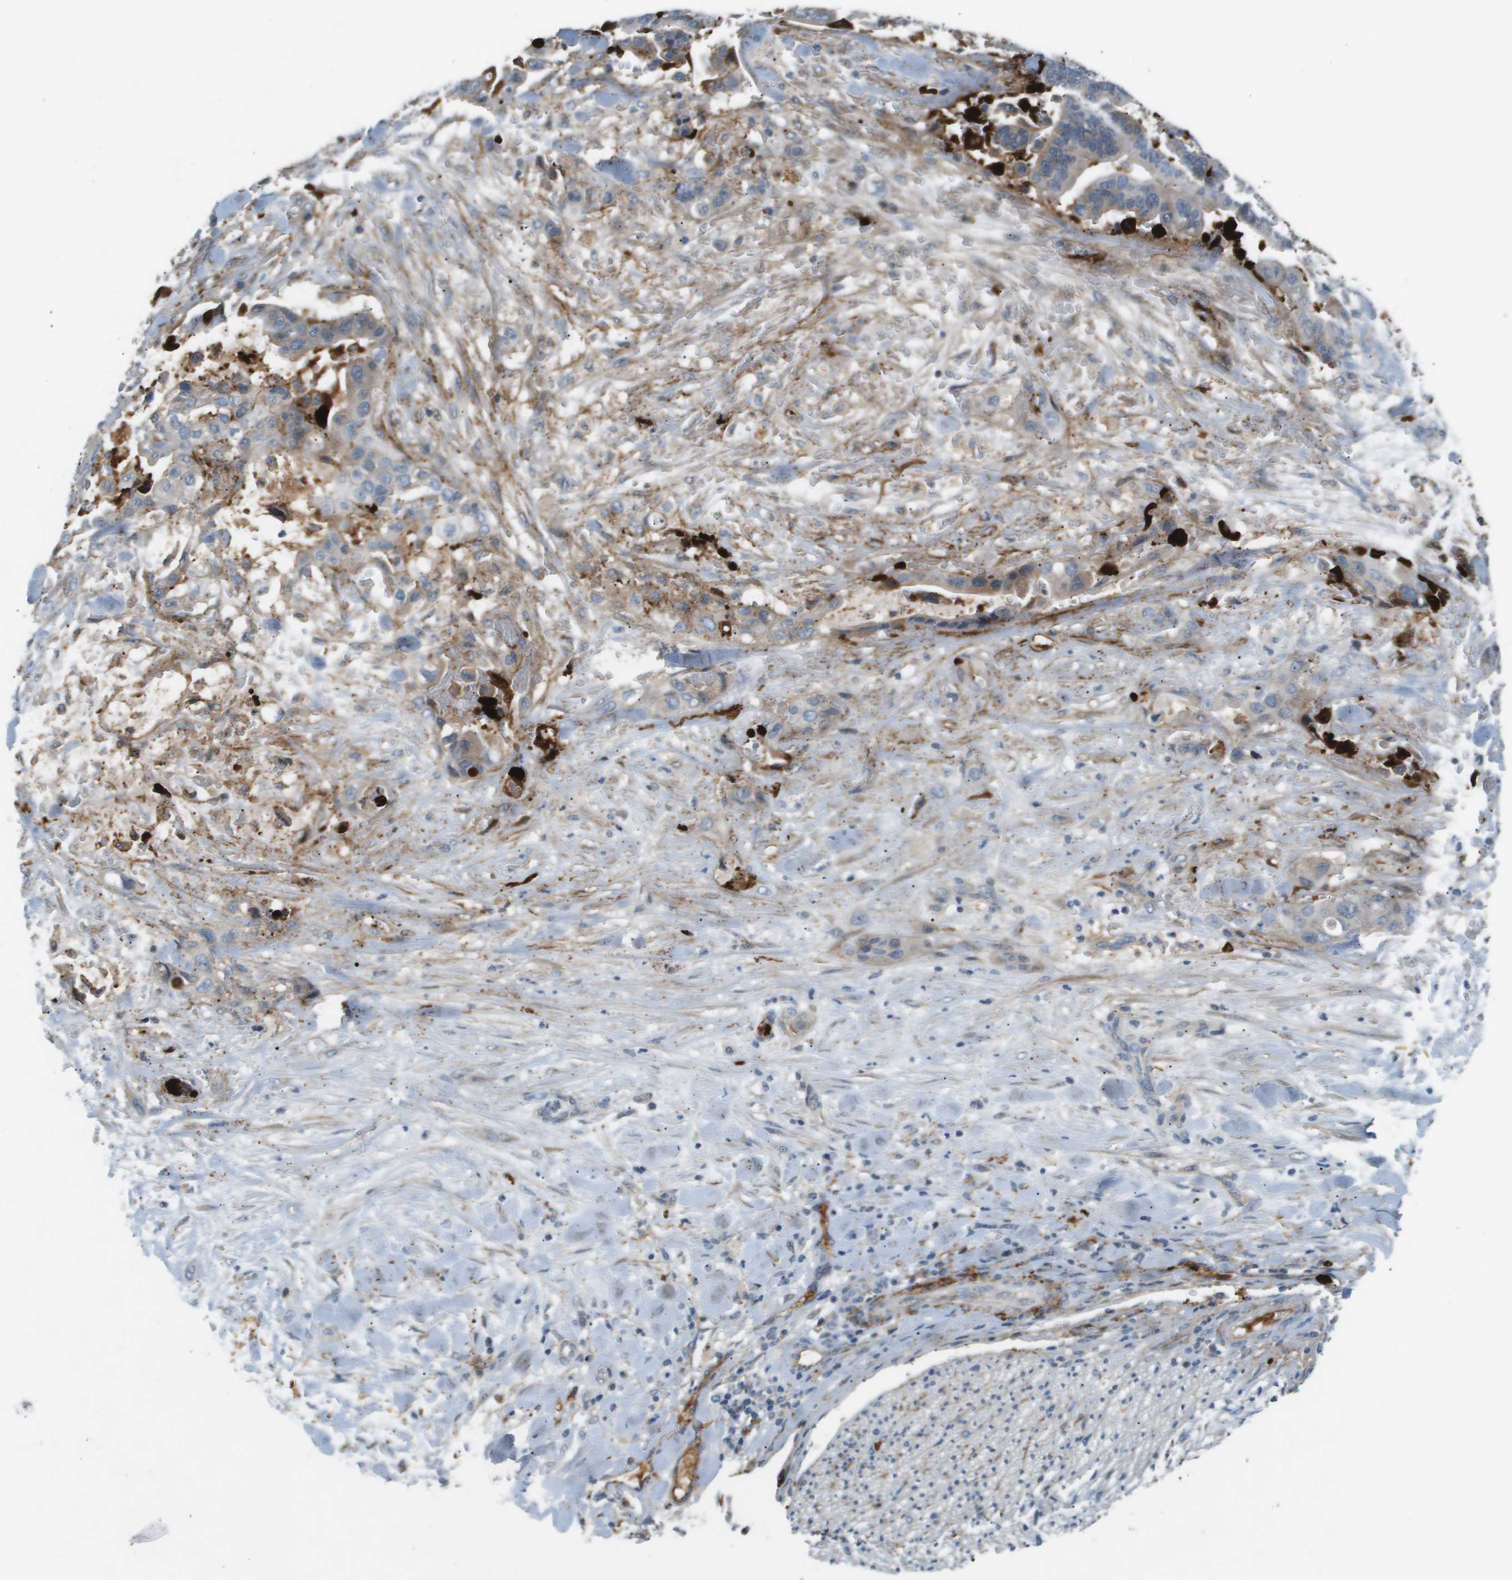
{"staining": {"intensity": "negative", "quantity": "none", "location": "none"}, "tissue": "liver cancer", "cell_type": "Tumor cells", "image_type": "cancer", "snomed": [{"axis": "morphology", "description": "Cholangiocarcinoma"}, {"axis": "topography", "description": "Liver"}], "caption": "Tumor cells are negative for brown protein staining in liver cancer (cholangiocarcinoma). The staining was performed using DAB to visualize the protein expression in brown, while the nuclei were stained in blue with hematoxylin (Magnification: 20x).", "gene": "VTN", "patient": {"sex": "female", "age": 61}}